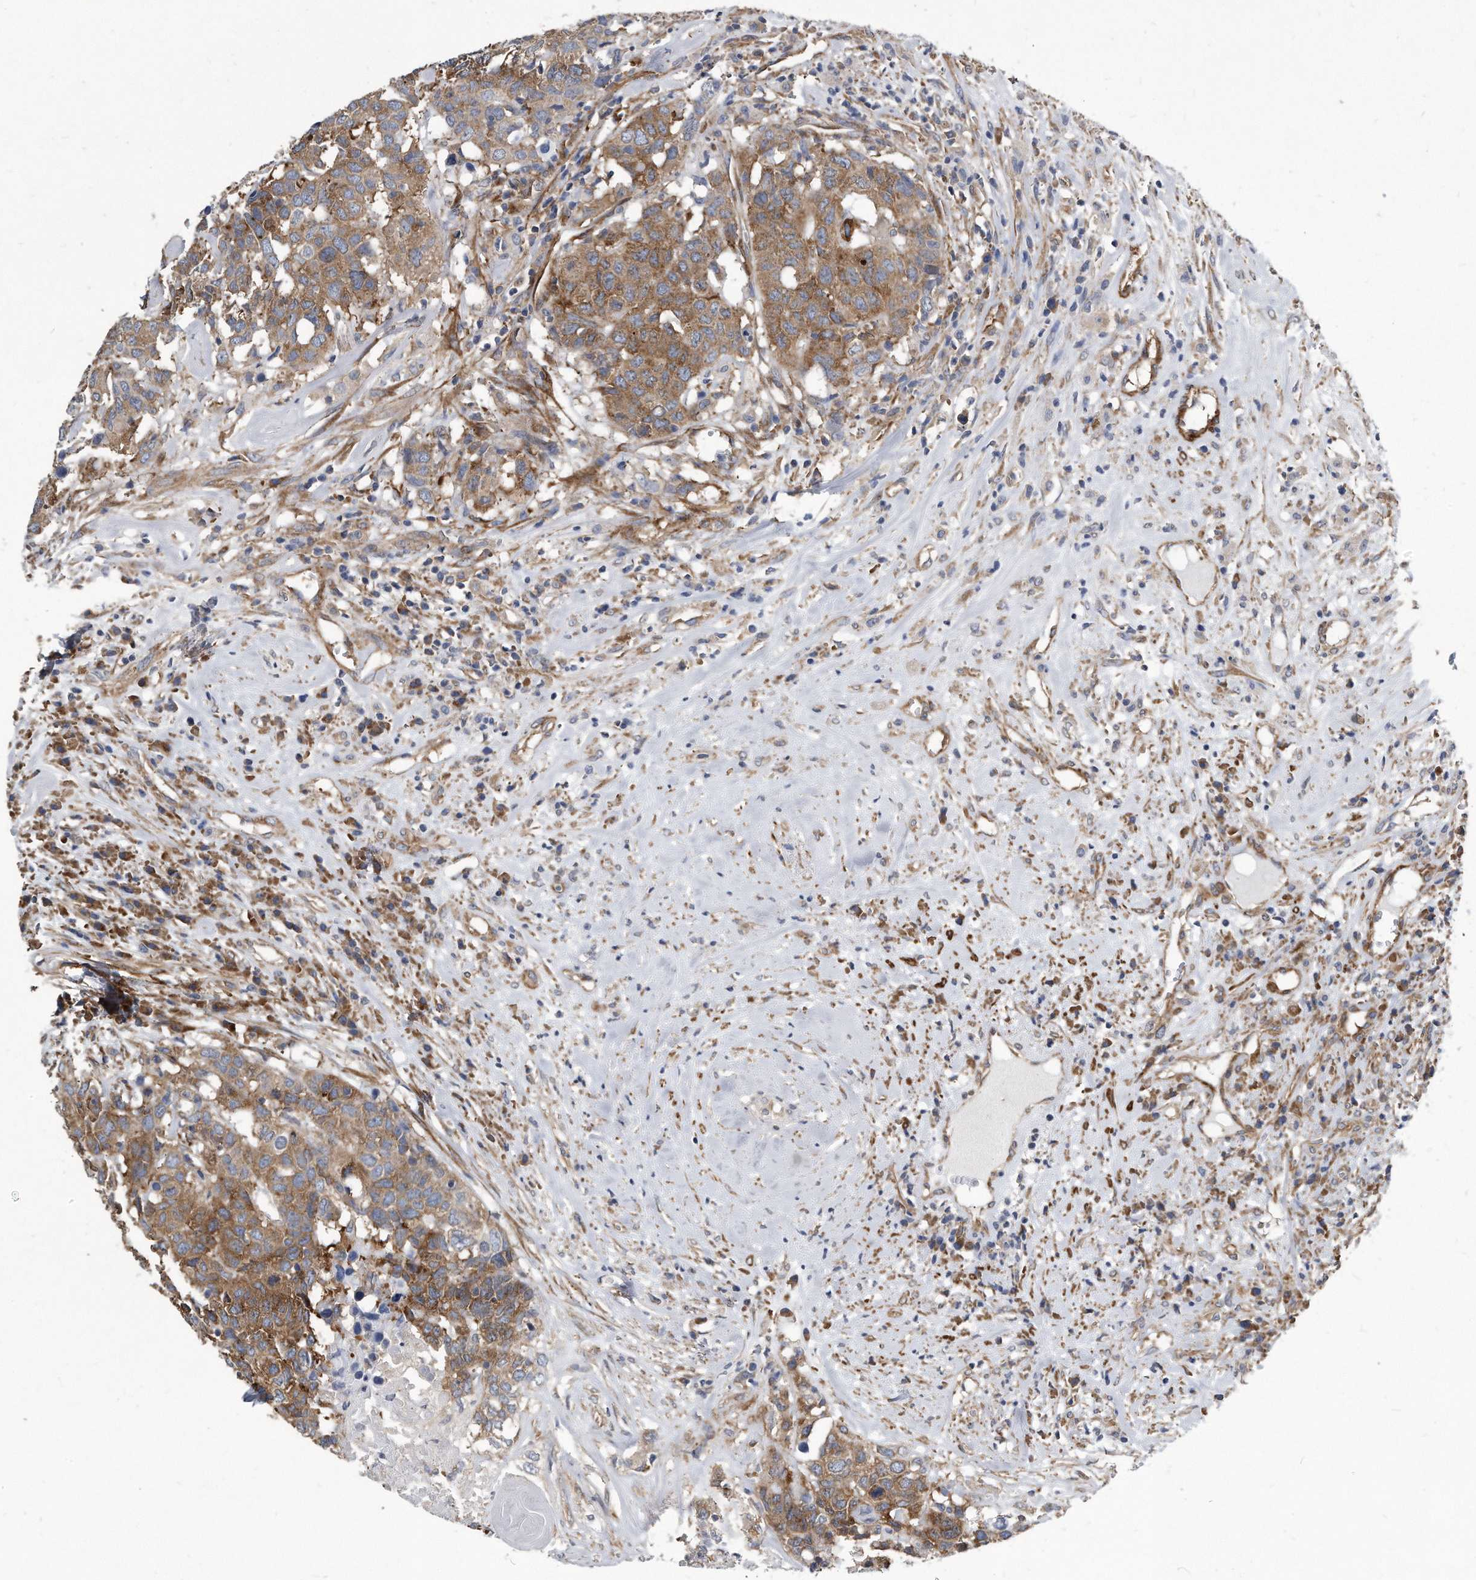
{"staining": {"intensity": "moderate", "quantity": ">75%", "location": "cytoplasmic/membranous"}, "tissue": "head and neck cancer", "cell_type": "Tumor cells", "image_type": "cancer", "snomed": [{"axis": "morphology", "description": "Squamous cell carcinoma, NOS"}, {"axis": "topography", "description": "Head-Neck"}], "caption": "This image shows immunohistochemistry staining of human squamous cell carcinoma (head and neck), with medium moderate cytoplasmic/membranous expression in approximately >75% of tumor cells.", "gene": "EIF2B4", "patient": {"sex": "male", "age": 66}}